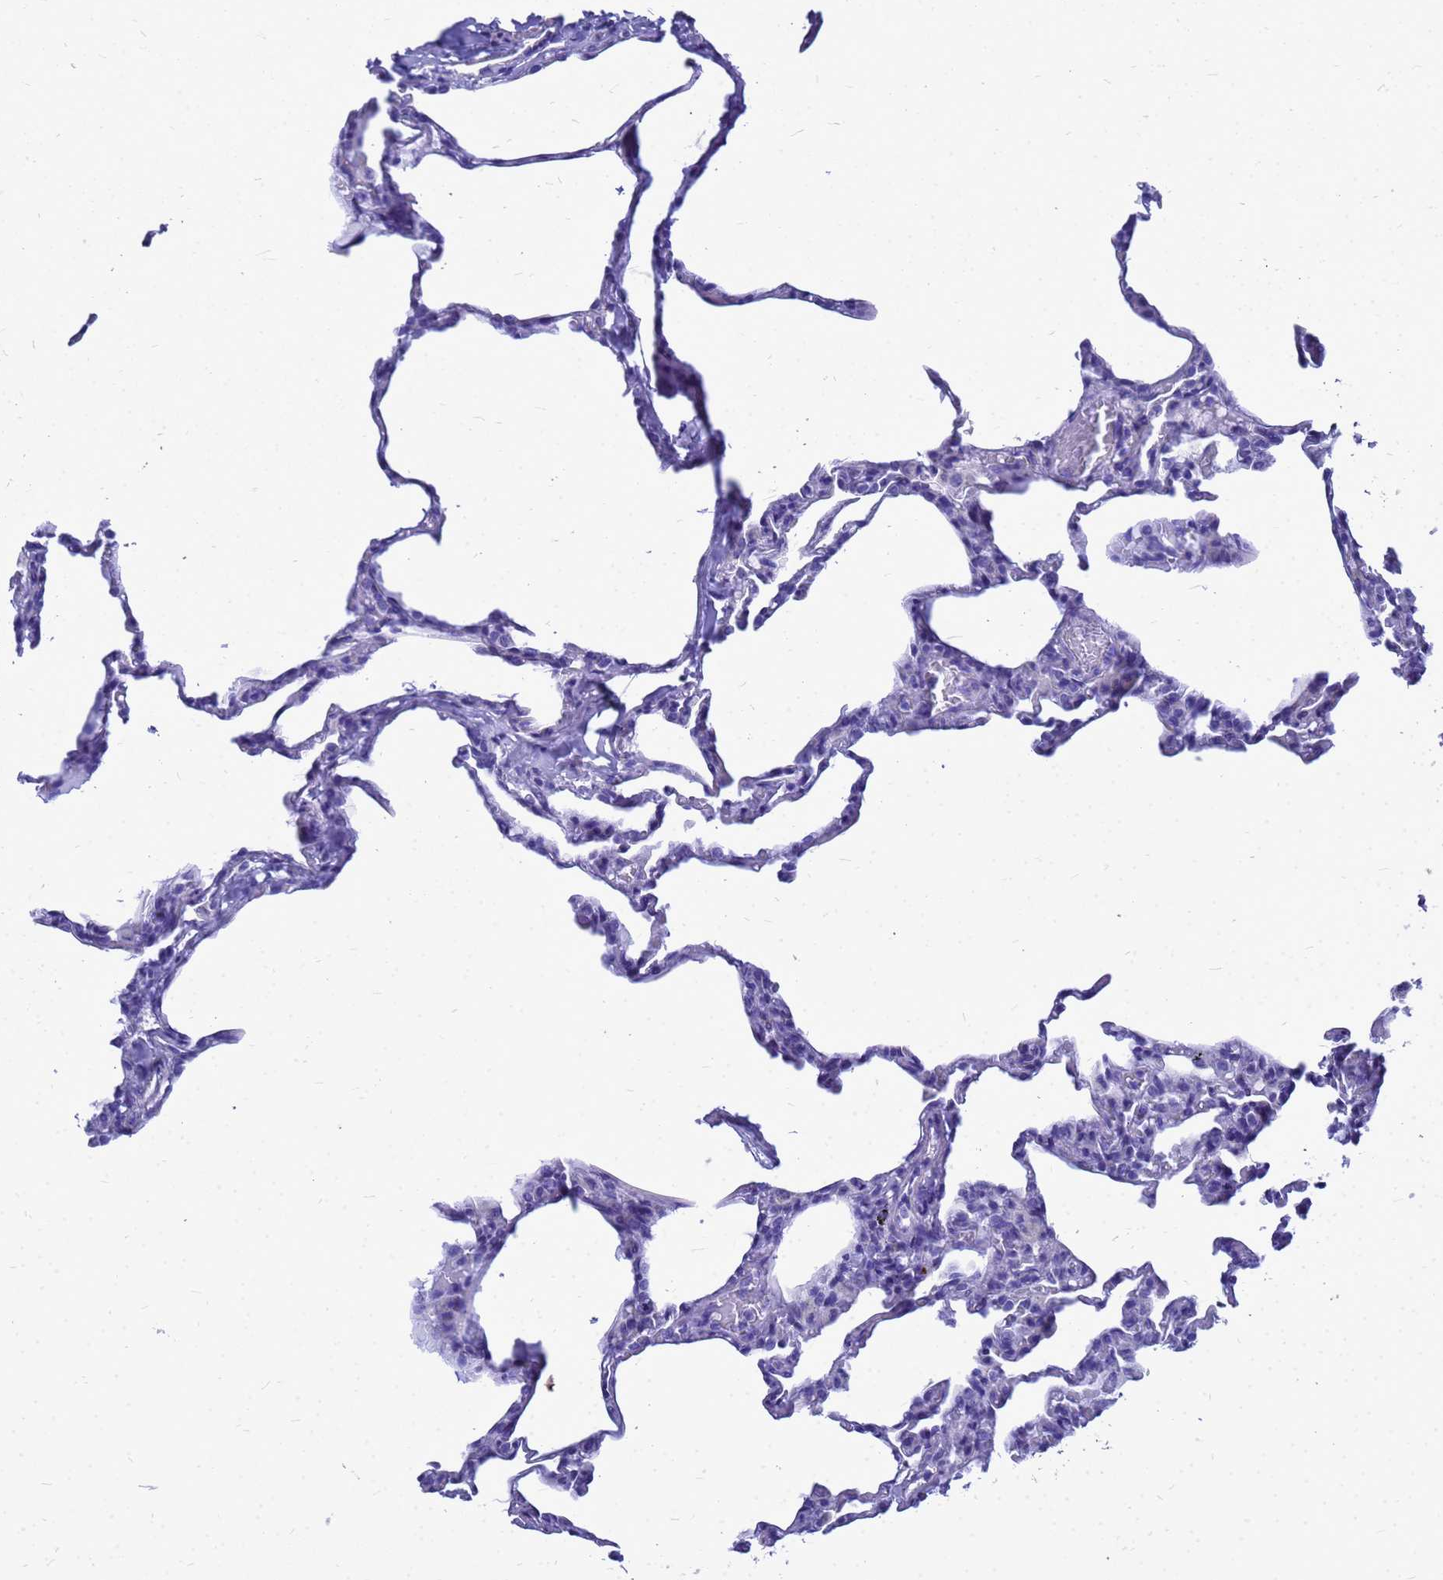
{"staining": {"intensity": "negative", "quantity": "none", "location": "none"}, "tissue": "lung", "cell_type": "Alveolar cells", "image_type": "normal", "snomed": [{"axis": "morphology", "description": "Normal tissue, NOS"}, {"axis": "topography", "description": "Lung"}], "caption": "Alveolar cells show no significant positivity in normal lung. (DAB immunohistochemistry (IHC), high magnification).", "gene": "OR52E2", "patient": {"sex": "male", "age": 20}}